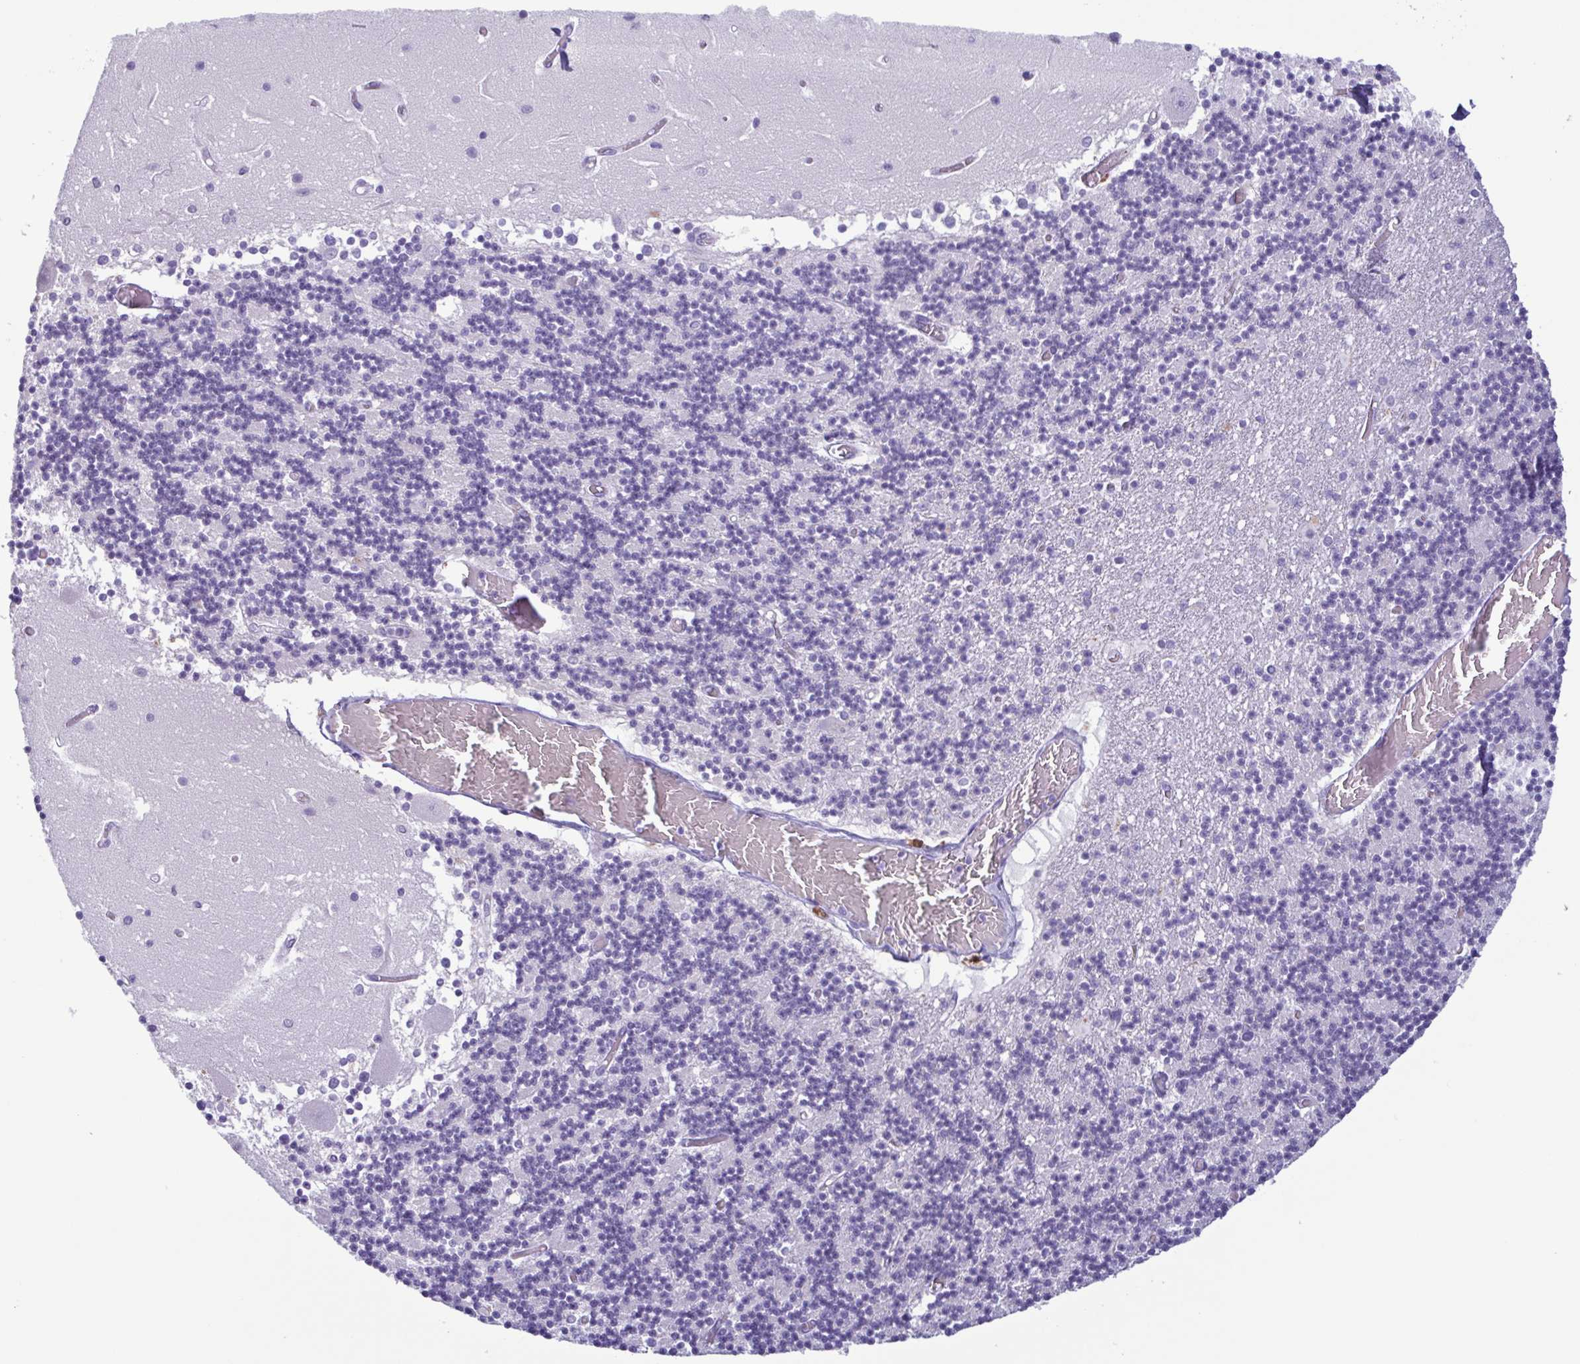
{"staining": {"intensity": "negative", "quantity": "none", "location": "none"}, "tissue": "cerebellum", "cell_type": "Cells in granular layer", "image_type": "normal", "snomed": [{"axis": "morphology", "description": "Normal tissue, NOS"}, {"axis": "topography", "description": "Cerebellum"}], "caption": "IHC histopathology image of unremarkable cerebellum: cerebellum stained with DAB (3,3'-diaminobenzidine) displays no significant protein staining in cells in granular layer.", "gene": "LTF", "patient": {"sex": "female", "age": 28}}